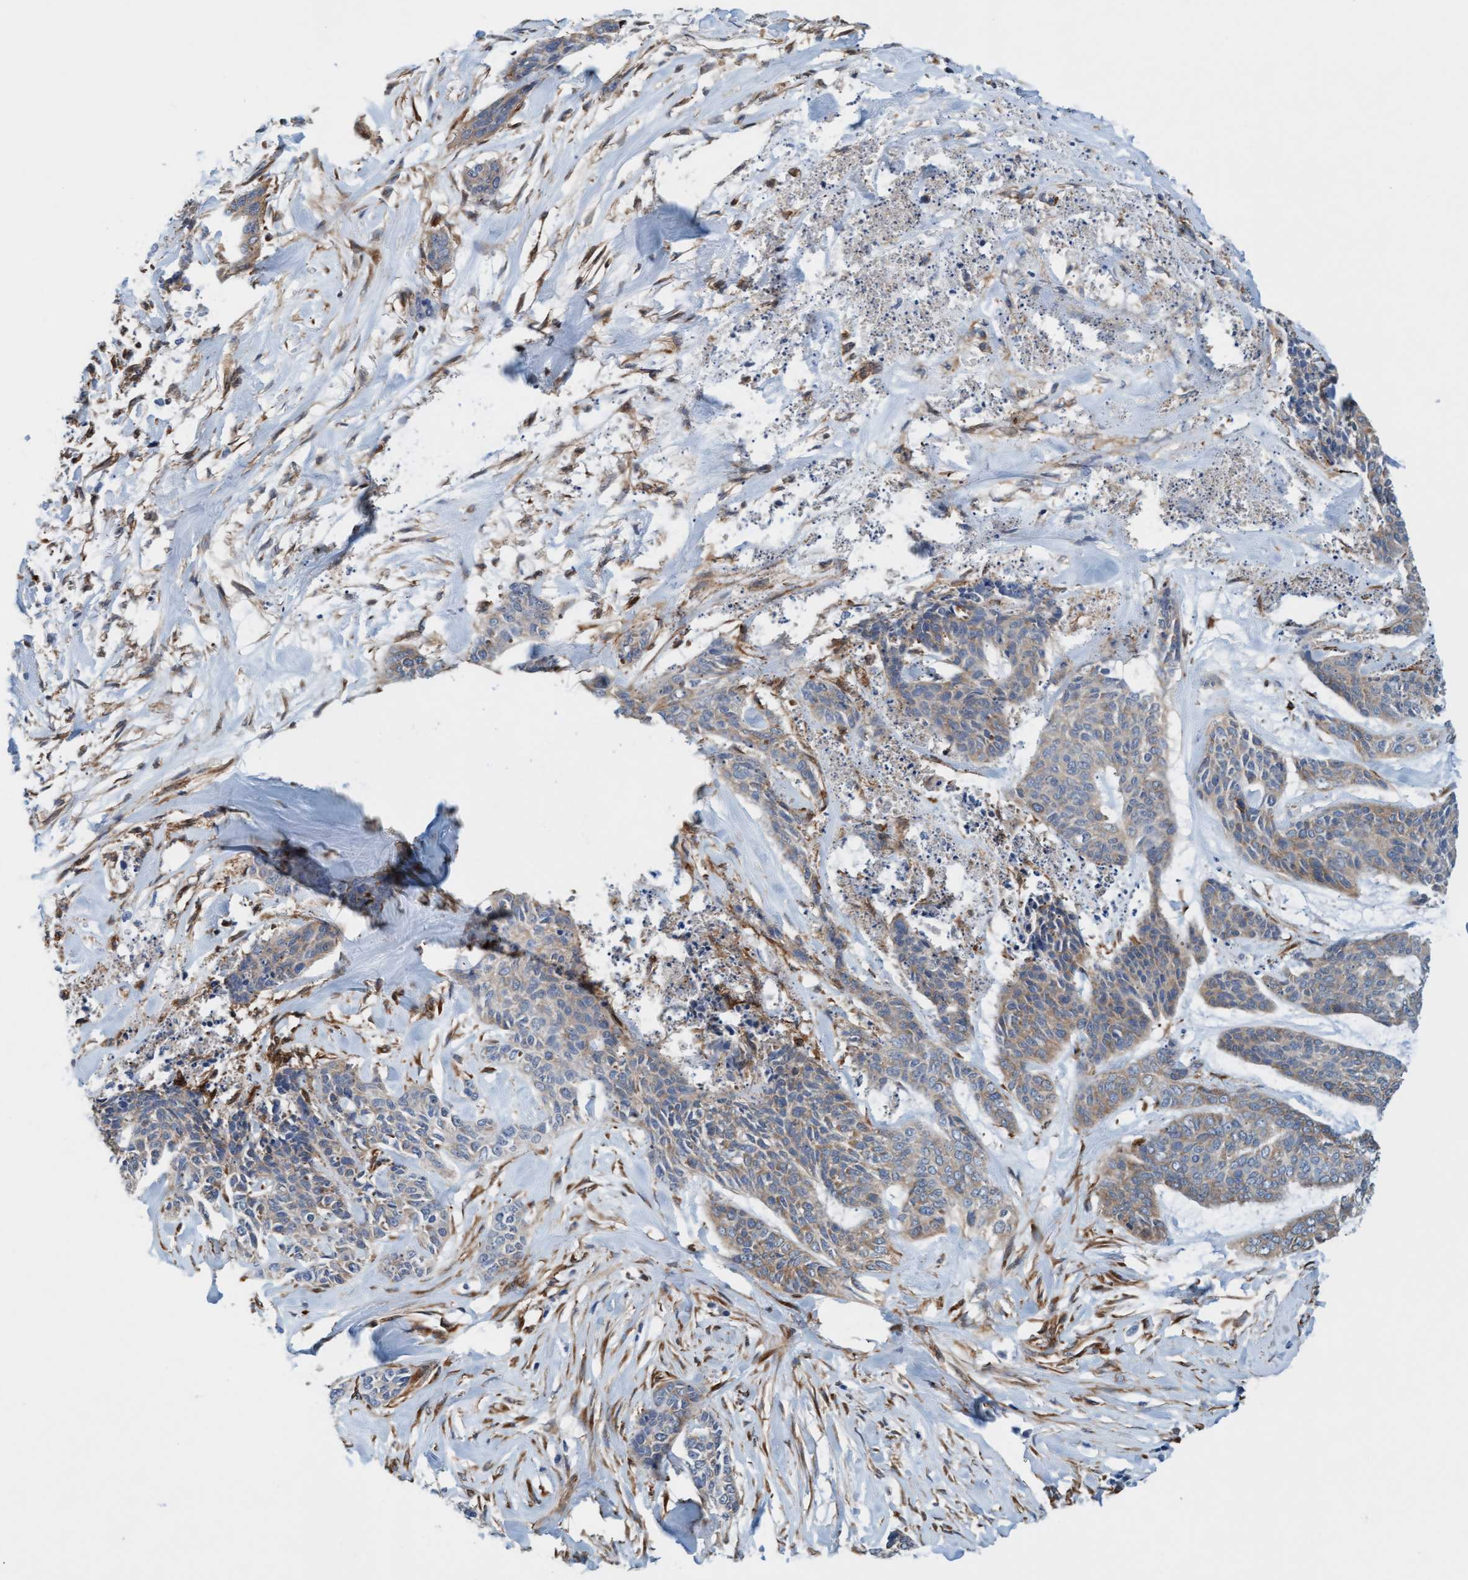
{"staining": {"intensity": "weak", "quantity": "<25%", "location": "cytoplasmic/membranous"}, "tissue": "skin cancer", "cell_type": "Tumor cells", "image_type": "cancer", "snomed": [{"axis": "morphology", "description": "Basal cell carcinoma"}, {"axis": "topography", "description": "Skin"}], "caption": "Skin cancer stained for a protein using IHC shows no expression tumor cells.", "gene": "FMNL3", "patient": {"sex": "female", "age": 64}}